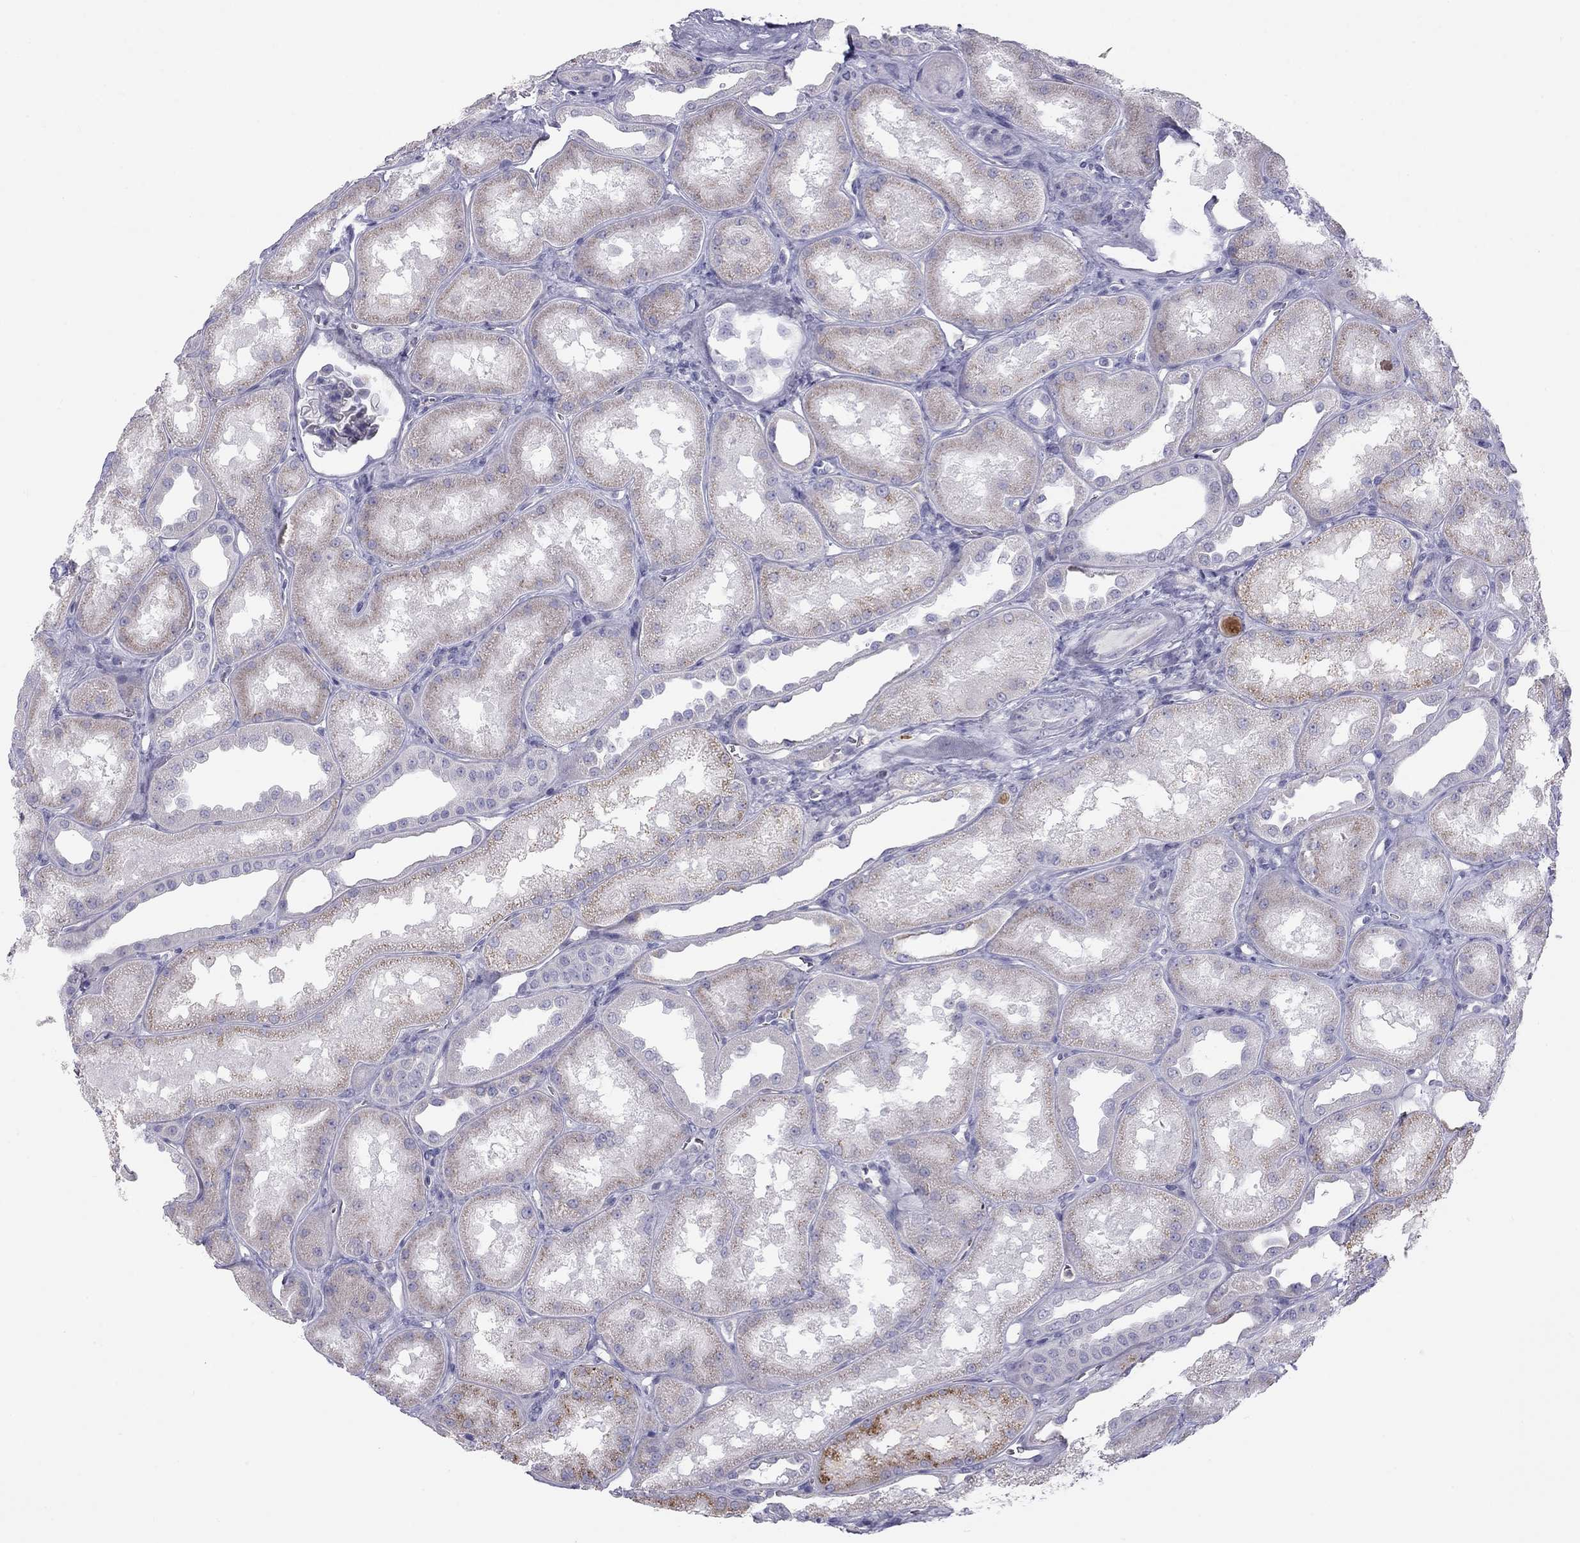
{"staining": {"intensity": "negative", "quantity": "none", "location": "none"}, "tissue": "kidney", "cell_type": "Cells in glomeruli", "image_type": "normal", "snomed": [{"axis": "morphology", "description": "Normal tissue, NOS"}, {"axis": "topography", "description": "Kidney"}], "caption": "DAB (3,3'-diaminobenzidine) immunohistochemical staining of benign human kidney demonstrates no significant staining in cells in glomeruli. (DAB (3,3'-diaminobenzidine) immunohistochemistry, high magnification).", "gene": "TDRD6", "patient": {"sex": "male", "age": 61}}